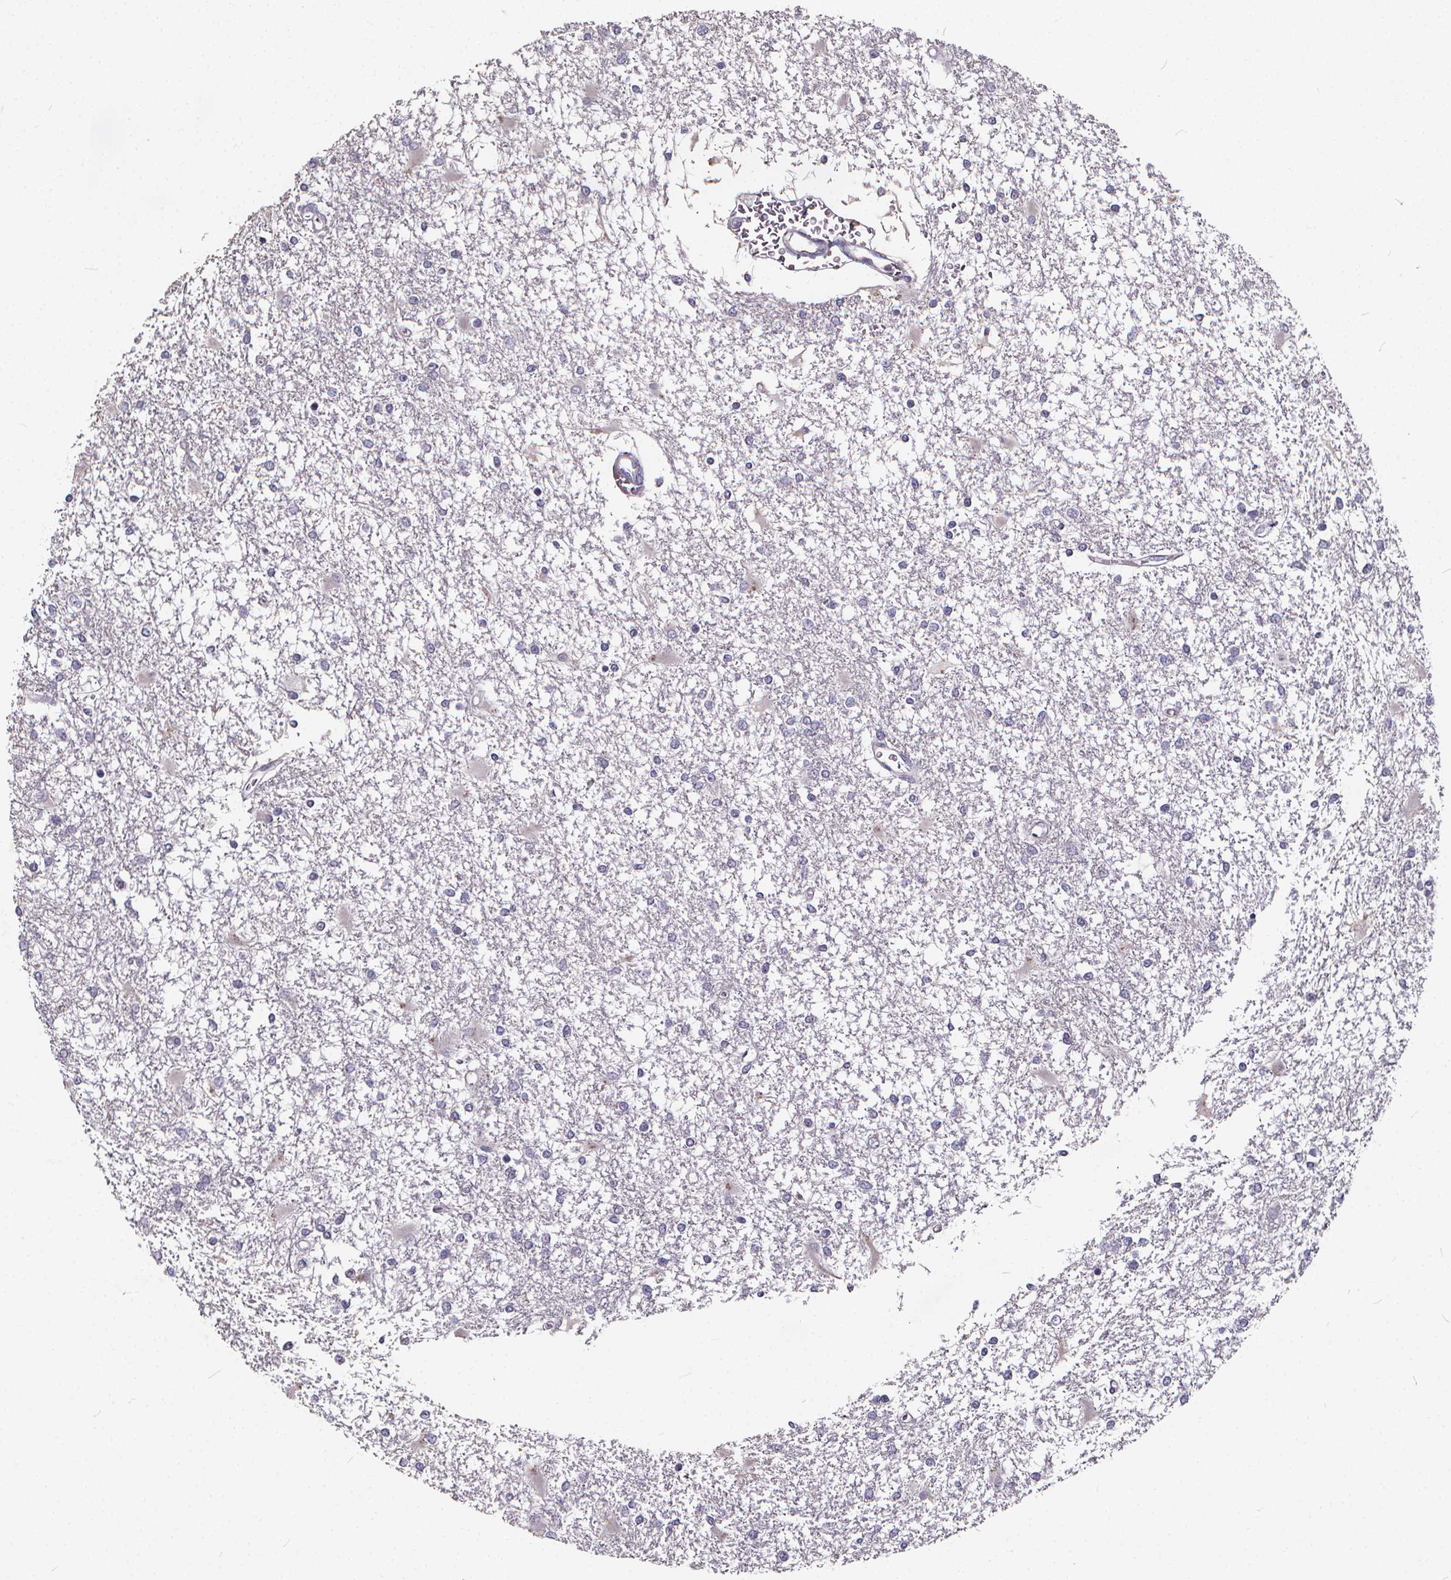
{"staining": {"intensity": "negative", "quantity": "none", "location": "none"}, "tissue": "glioma", "cell_type": "Tumor cells", "image_type": "cancer", "snomed": [{"axis": "morphology", "description": "Glioma, malignant, High grade"}, {"axis": "topography", "description": "Cerebral cortex"}], "caption": "Protein analysis of glioma exhibits no significant positivity in tumor cells.", "gene": "TSPAN14", "patient": {"sex": "male", "age": 79}}